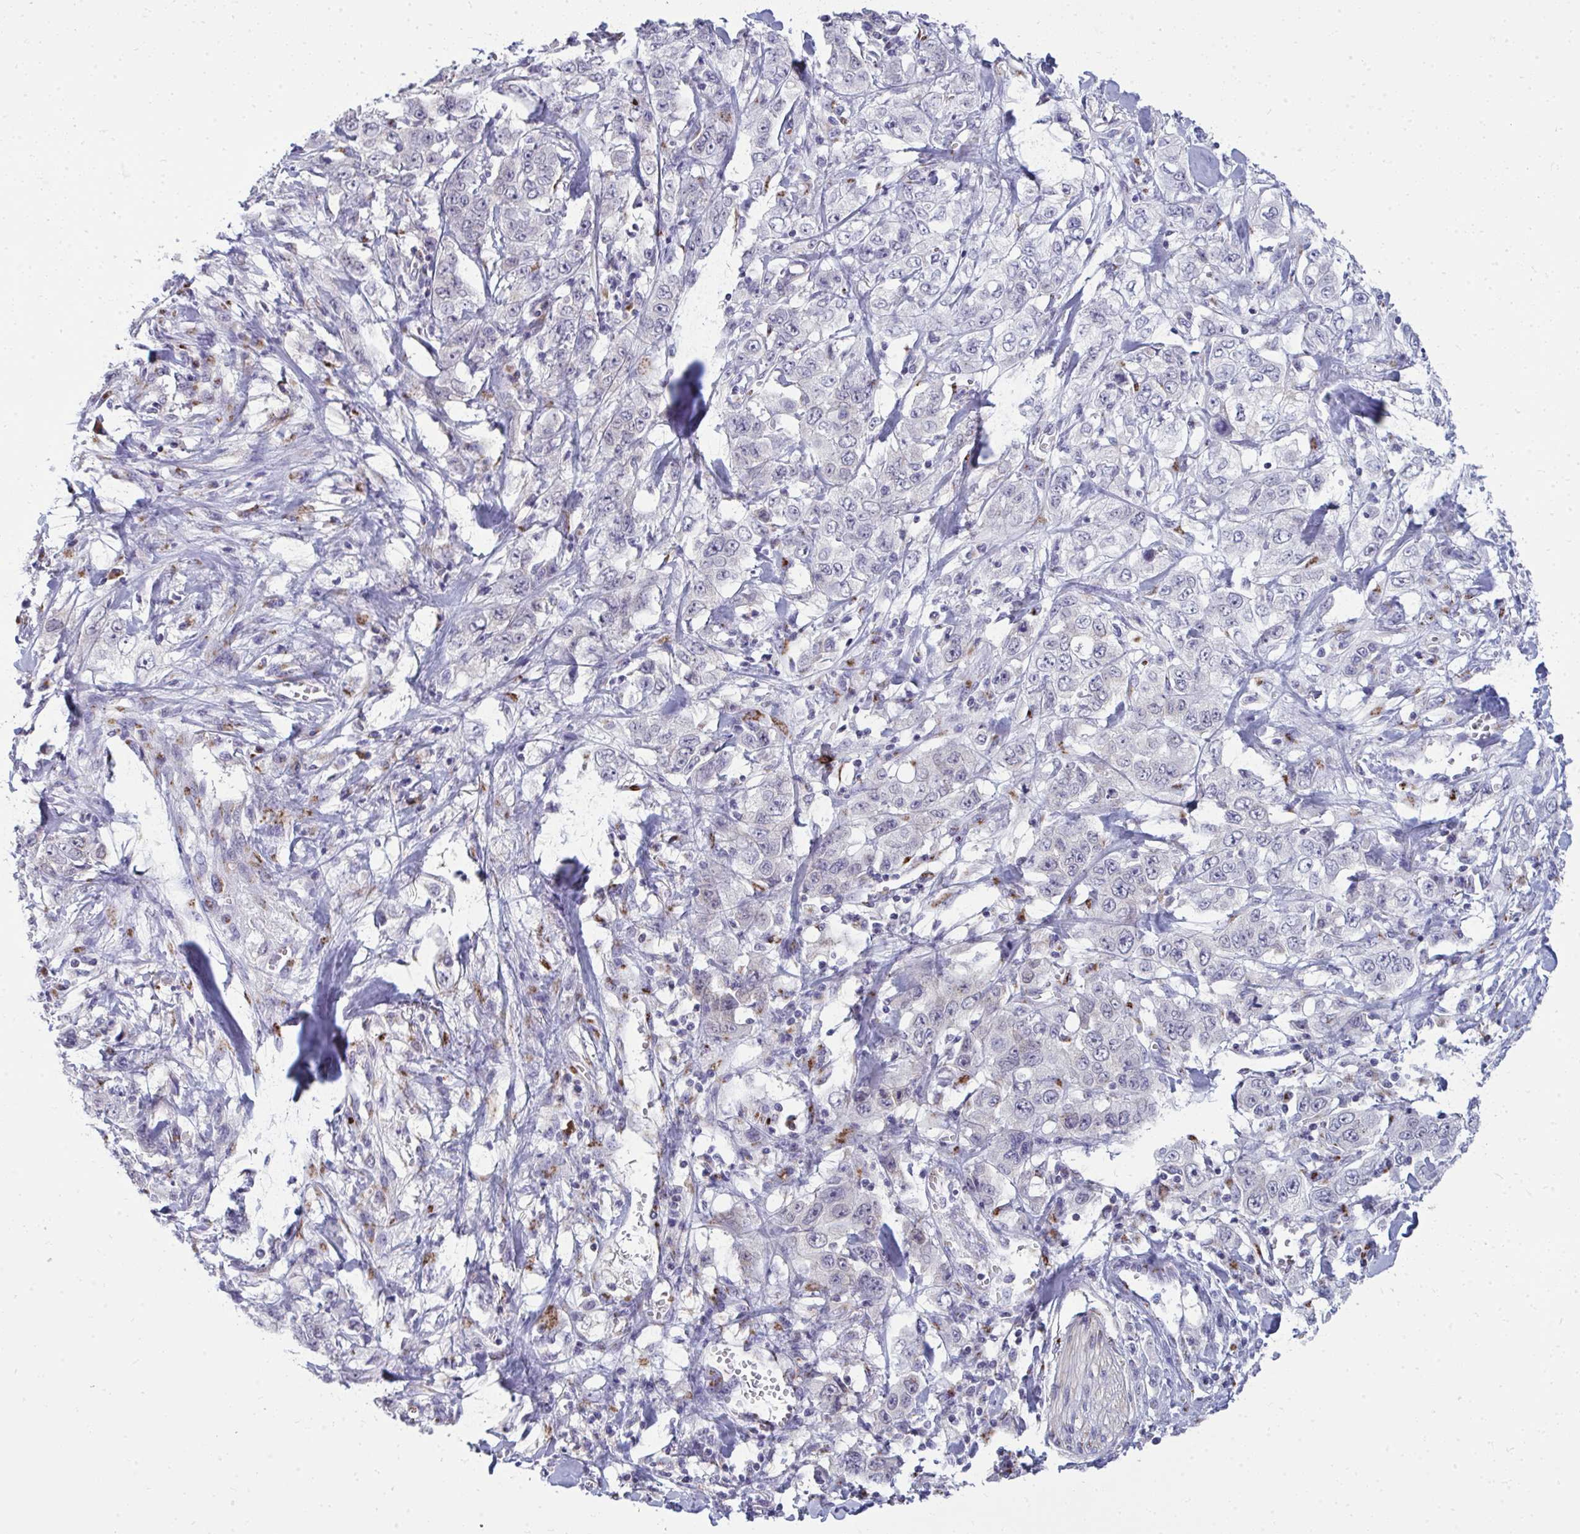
{"staining": {"intensity": "negative", "quantity": "none", "location": "none"}, "tissue": "stomach cancer", "cell_type": "Tumor cells", "image_type": "cancer", "snomed": [{"axis": "morphology", "description": "Adenocarcinoma, NOS"}, {"axis": "topography", "description": "Stomach, upper"}], "caption": "Tumor cells are negative for brown protein staining in stomach adenocarcinoma. Nuclei are stained in blue.", "gene": "DTX4", "patient": {"sex": "male", "age": 62}}